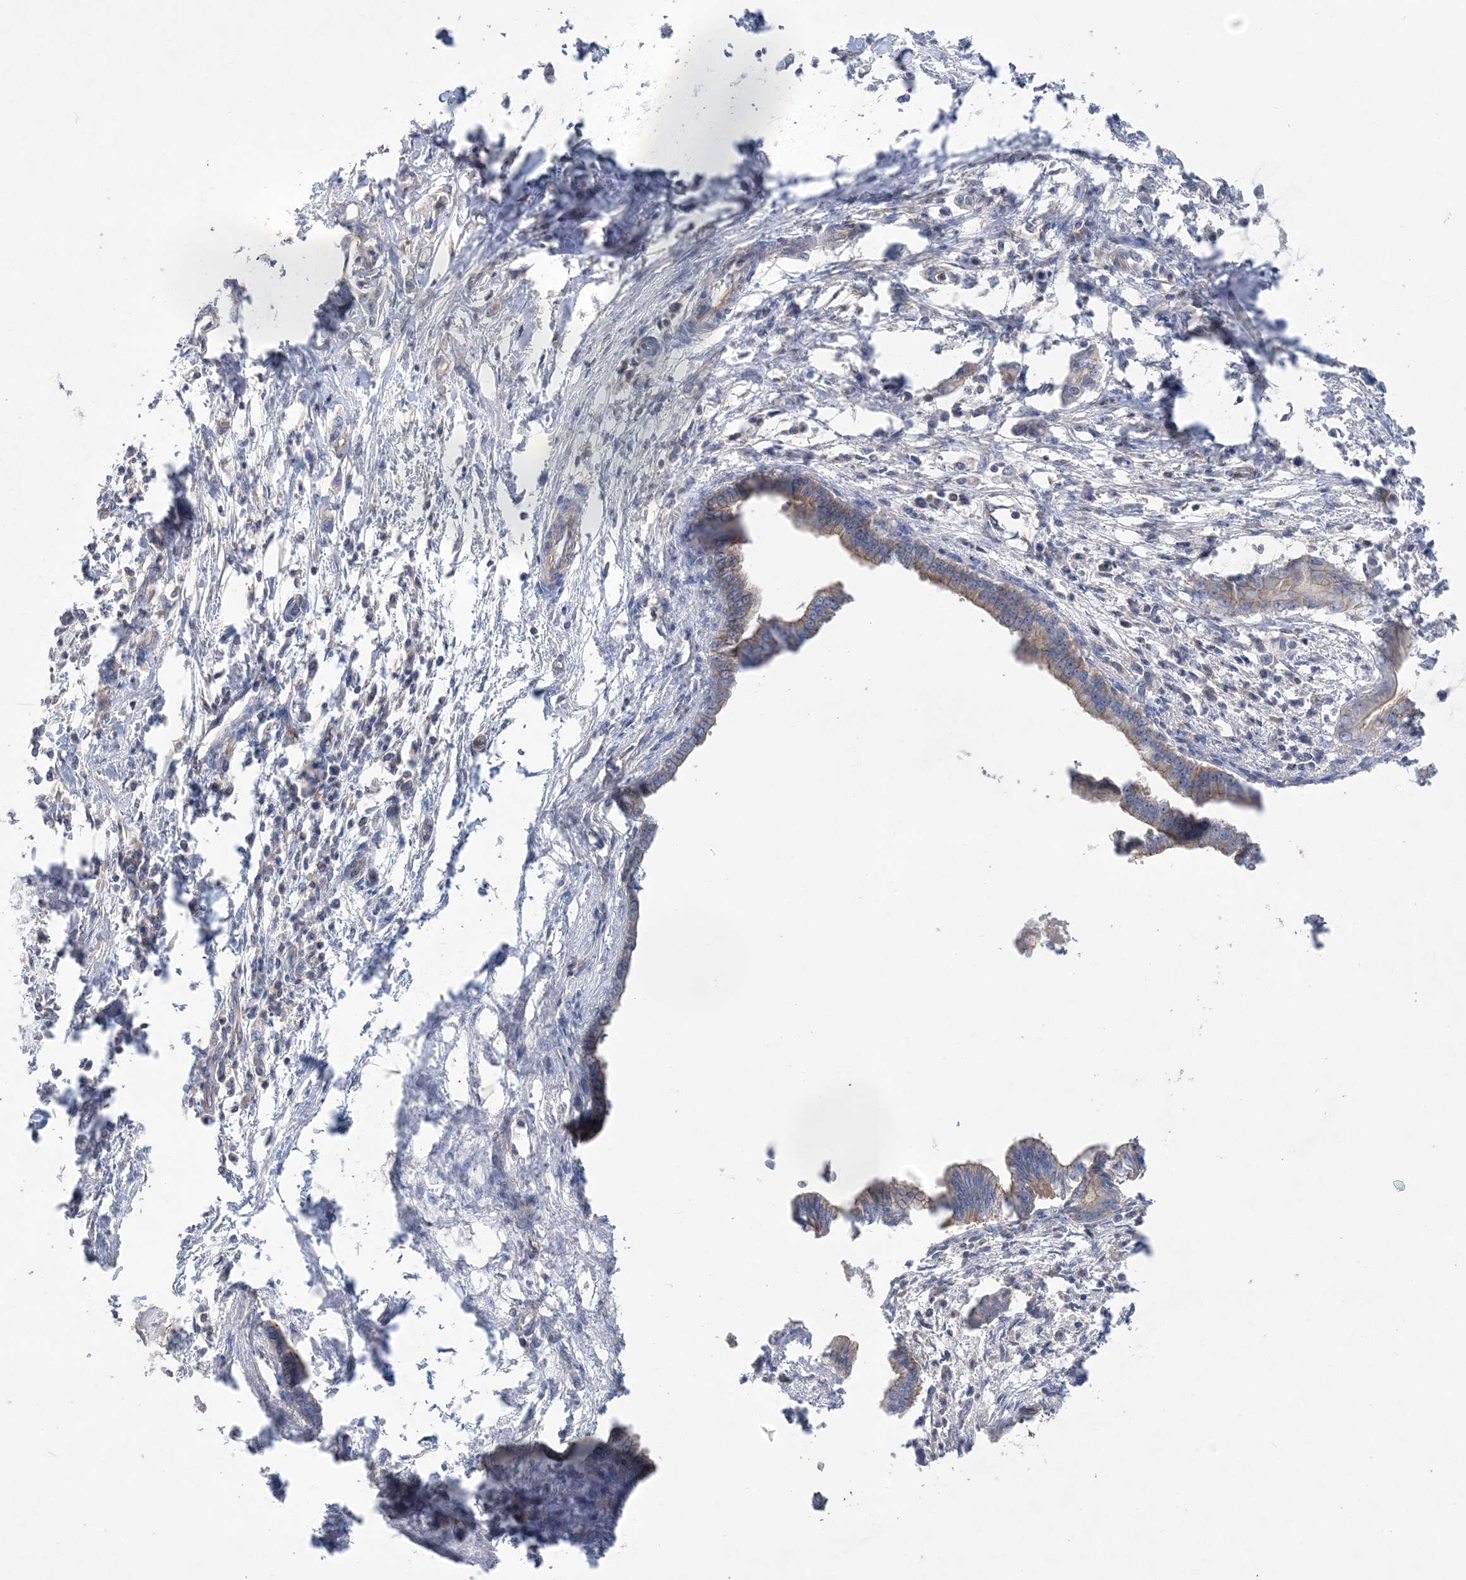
{"staining": {"intensity": "weak", "quantity": "25%-75%", "location": "cytoplasmic/membranous"}, "tissue": "pancreatic cancer", "cell_type": "Tumor cells", "image_type": "cancer", "snomed": [{"axis": "morphology", "description": "Adenocarcinoma, NOS"}, {"axis": "topography", "description": "Pancreas"}], "caption": "This micrograph reveals immunohistochemistry (IHC) staining of adenocarcinoma (pancreatic), with low weak cytoplasmic/membranous staining in approximately 25%-75% of tumor cells.", "gene": "PIGC", "patient": {"sex": "female", "age": 55}}